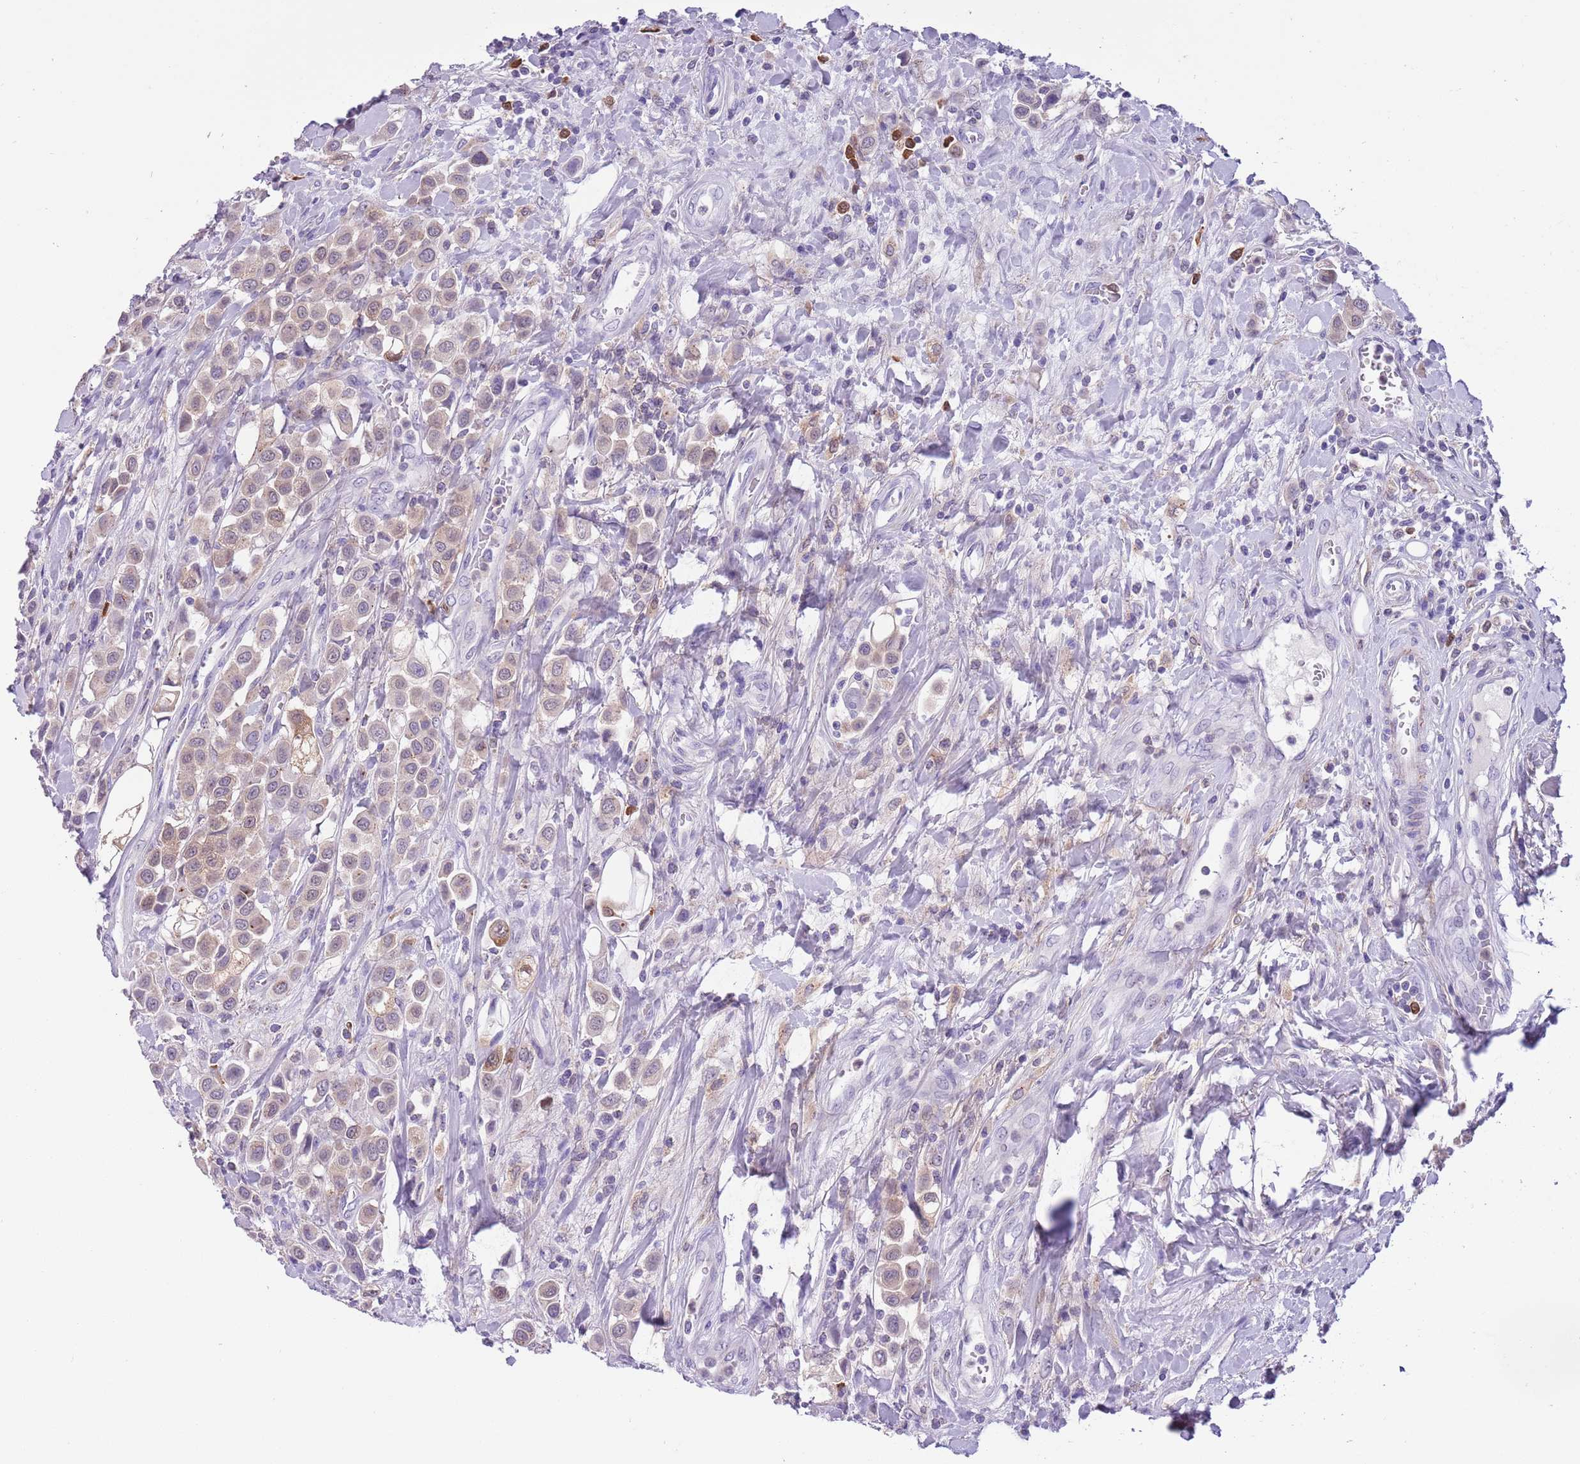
{"staining": {"intensity": "weak", "quantity": "<25%", "location": "cytoplasmic/membranous"}, "tissue": "urothelial cancer", "cell_type": "Tumor cells", "image_type": "cancer", "snomed": [{"axis": "morphology", "description": "Urothelial carcinoma, High grade"}, {"axis": "topography", "description": "Urinary bladder"}], "caption": "Immunohistochemical staining of high-grade urothelial carcinoma shows no significant positivity in tumor cells.", "gene": "PFKFB2", "patient": {"sex": "male", "age": 50}}